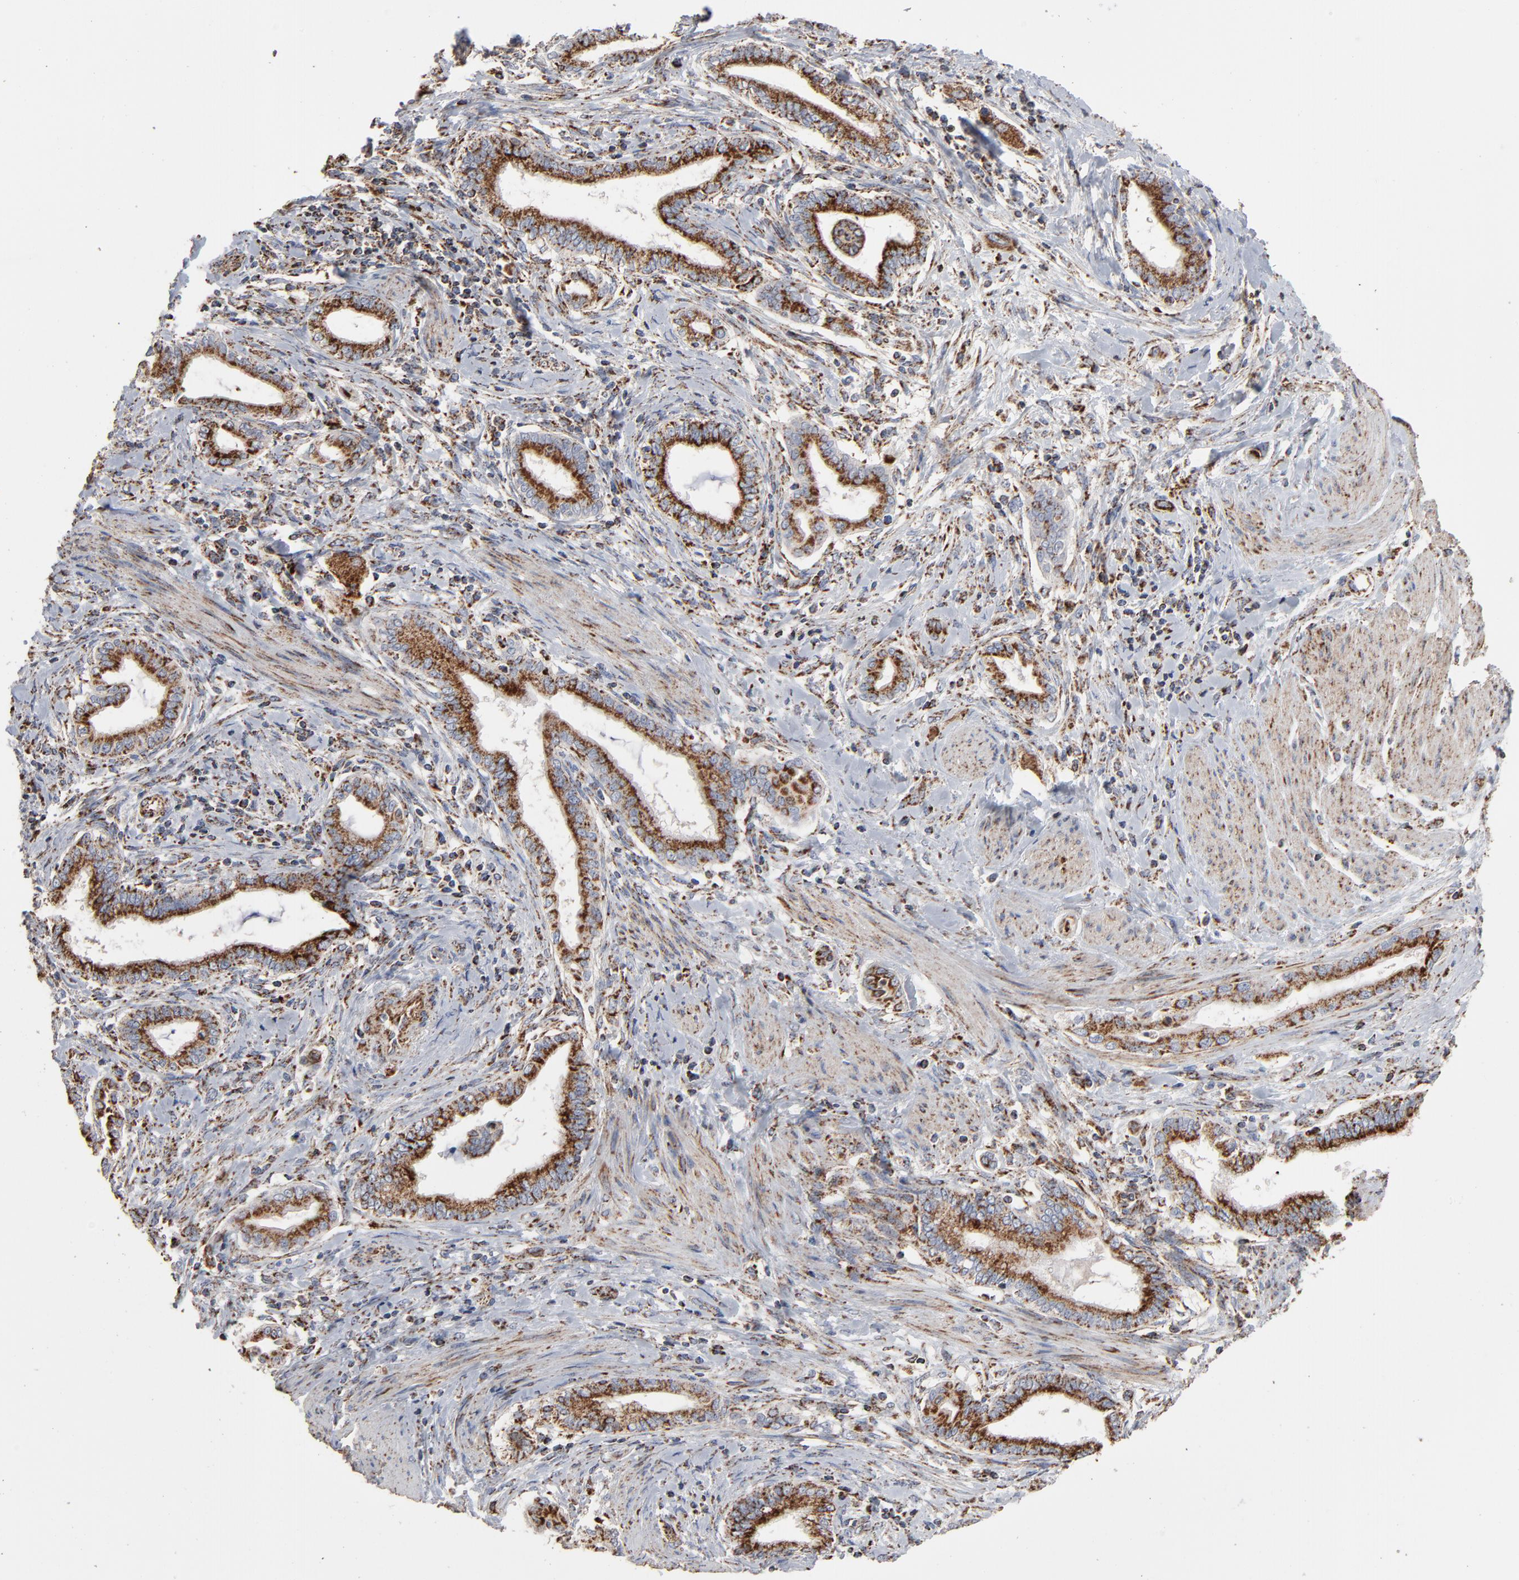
{"staining": {"intensity": "strong", "quantity": ">75%", "location": "cytoplasmic/membranous"}, "tissue": "pancreatic cancer", "cell_type": "Tumor cells", "image_type": "cancer", "snomed": [{"axis": "morphology", "description": "Adenocarcinoma, NOS"}, {"axis": "topography", "description": "Pancreas"}], "caption": "Pancreatic cancer (adenocarcinoma) stained for a protein (brown) demonstrates strong cytoplasmic/membranous positive staining in approximately >75% of tumor cells.", "gene": "UQCRC1", "patient": {"sex": "female", "age": 64}}